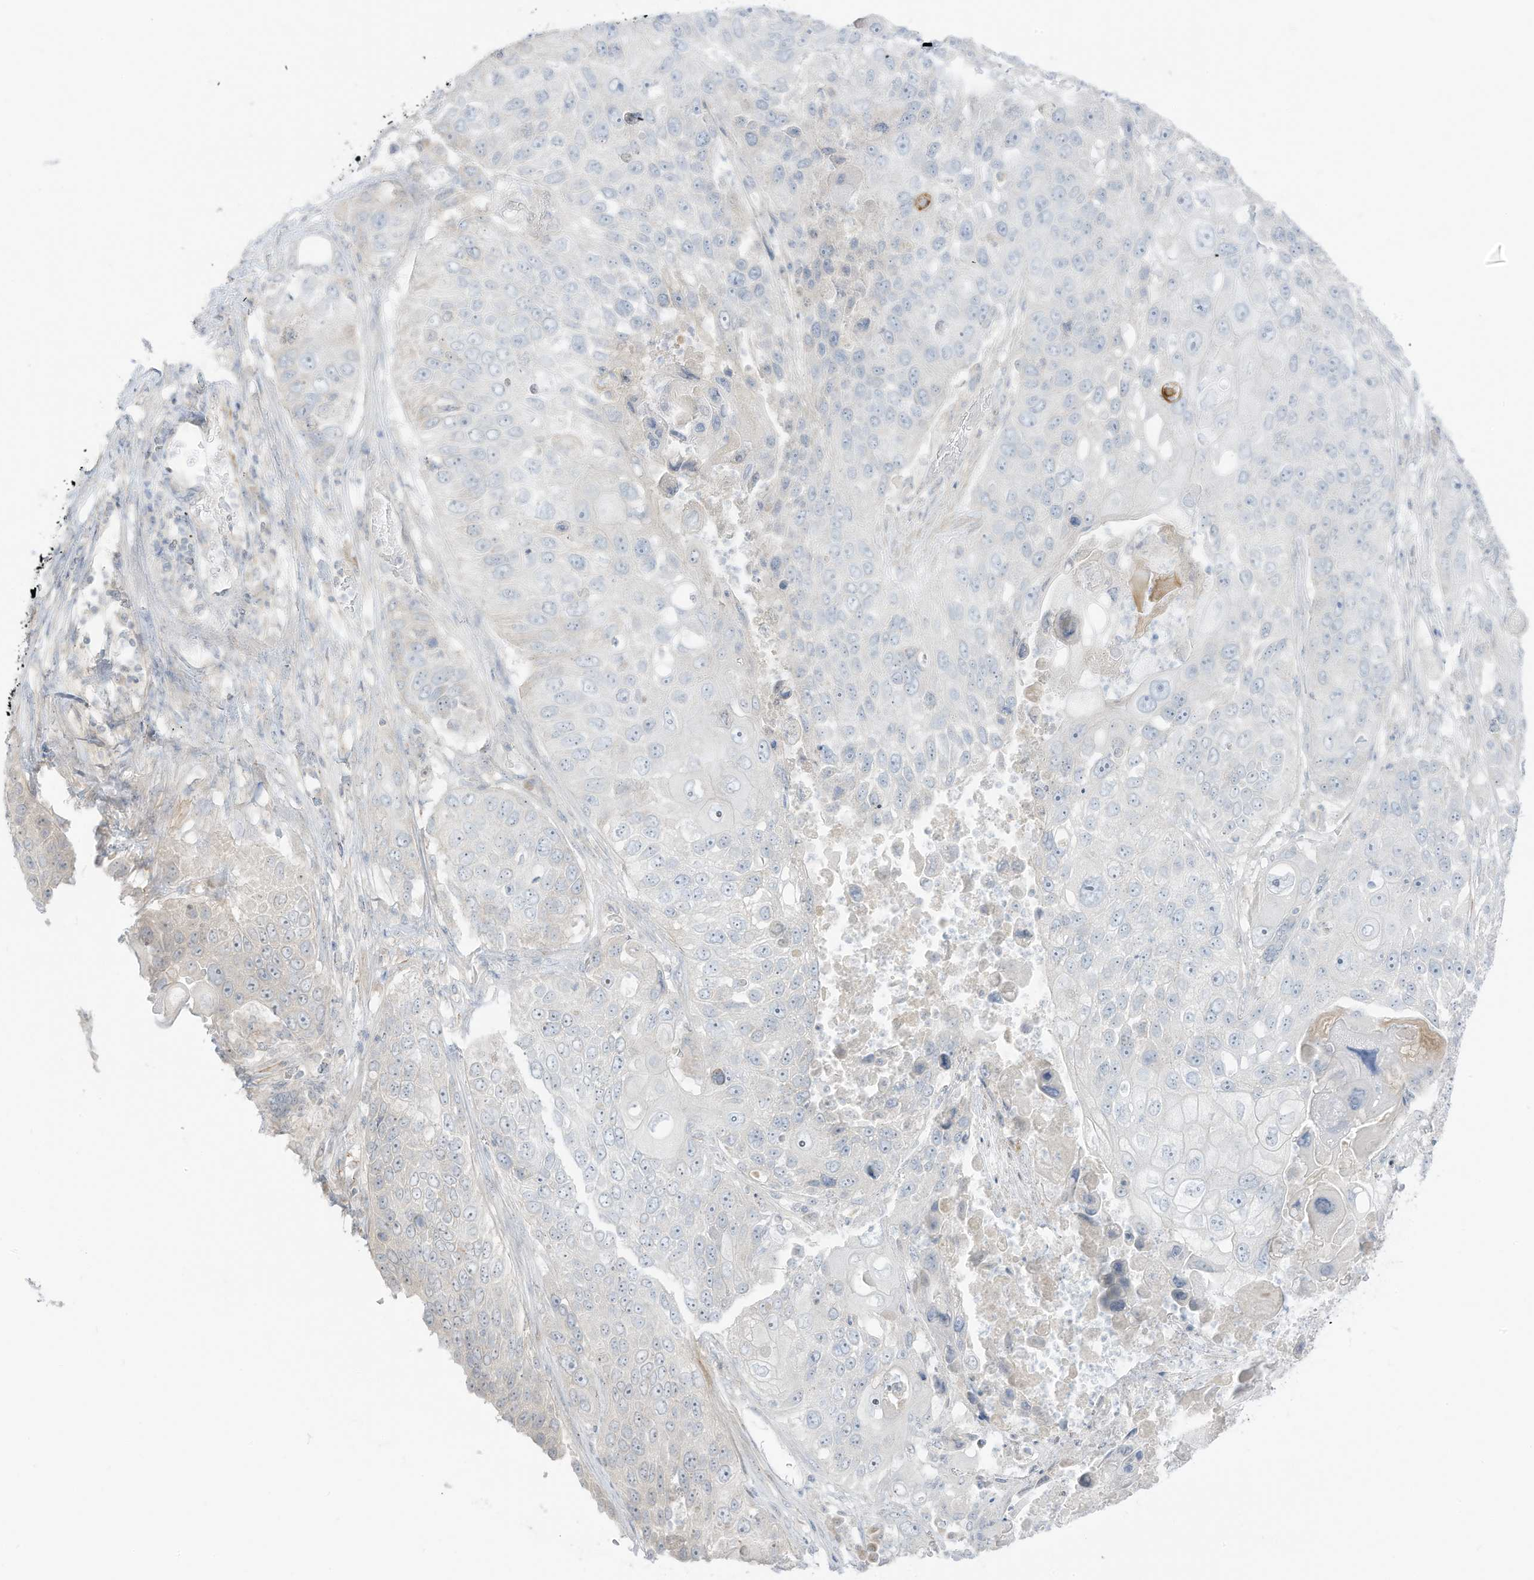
{"staining": {"intensity": "negative", "quantity": "none", "location": "none"}, "tissue": "lung cancer", "cell_type": "Tumor cells", "image_type": "cancer", "snomed": [{"axis": "morphology", "description": "Squamous cell carcinoma, NOS"}, {"axis": "topography", "description": "Lung"}], "caption": "This is an immunohistochemistry (IHC) image of lung cancer (squamous cell carcinoma). There is no expression in tumor cells.", "gene": "C11orf87", "patient": {"sex": "male", "age": 61}}